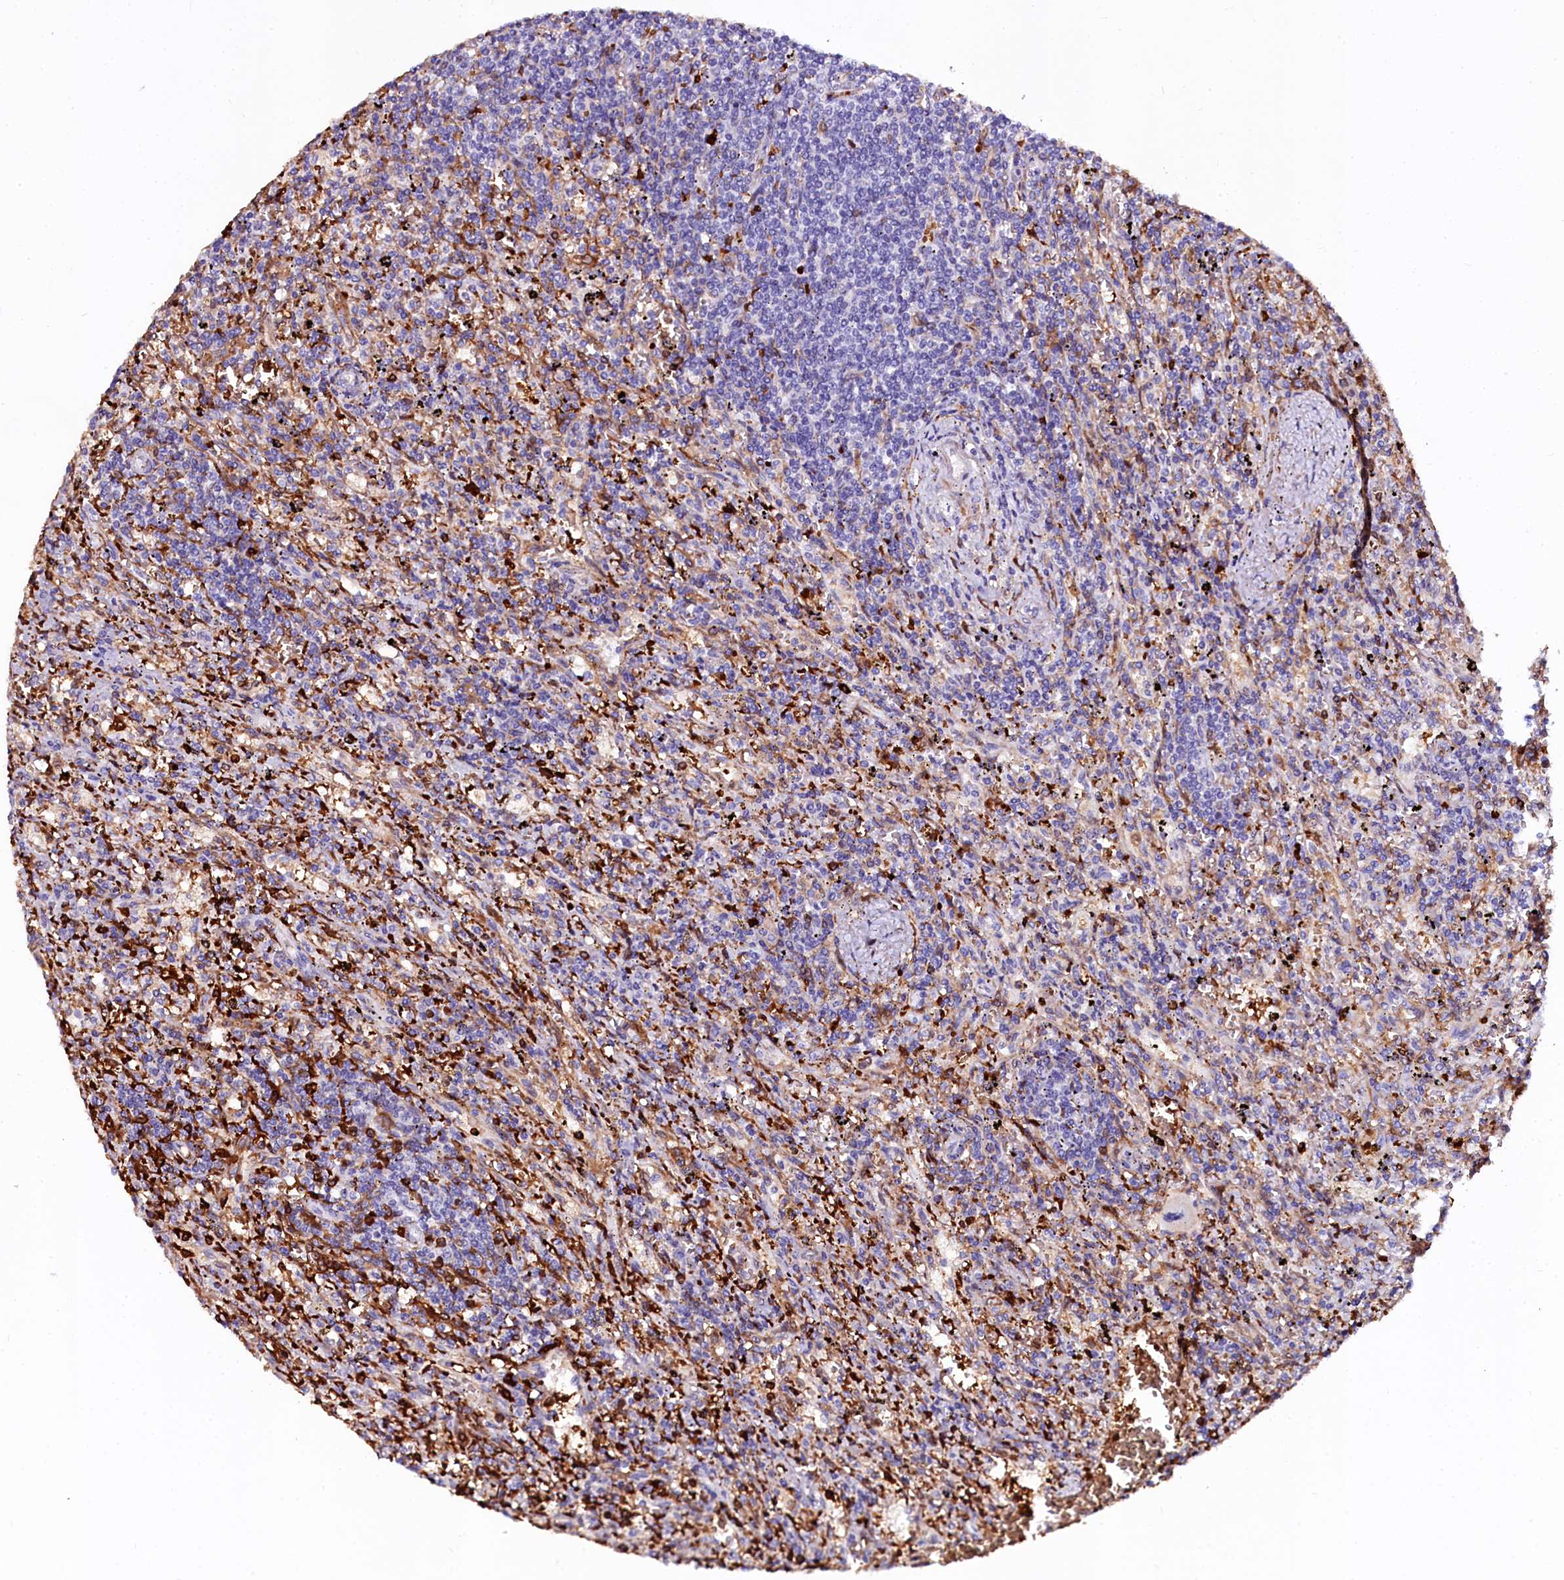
{"staining": {"intensity": "moderate", "quantity": "<25%", "location": "cytoplasmic/membranous"}, "tissue": "lymphoma", "cell_type": "Tumor cells", "image_type": "cancer", "snomed": [{"axis": "morphology", "description": "Malignant lymphoma, non-Hodgkin's type, Low grade"}, {"axis": "topography", "description": "Spleen"}], "caption": "Malignant lymphoma, non-Hodgkin's type (low-grade) tissue demonstrates moderate cytoplasmic/membranous positivity in about <25% of tumor cells", "gene": "CTDSPL2", "patient": {"sex": "male", "age": 76}}